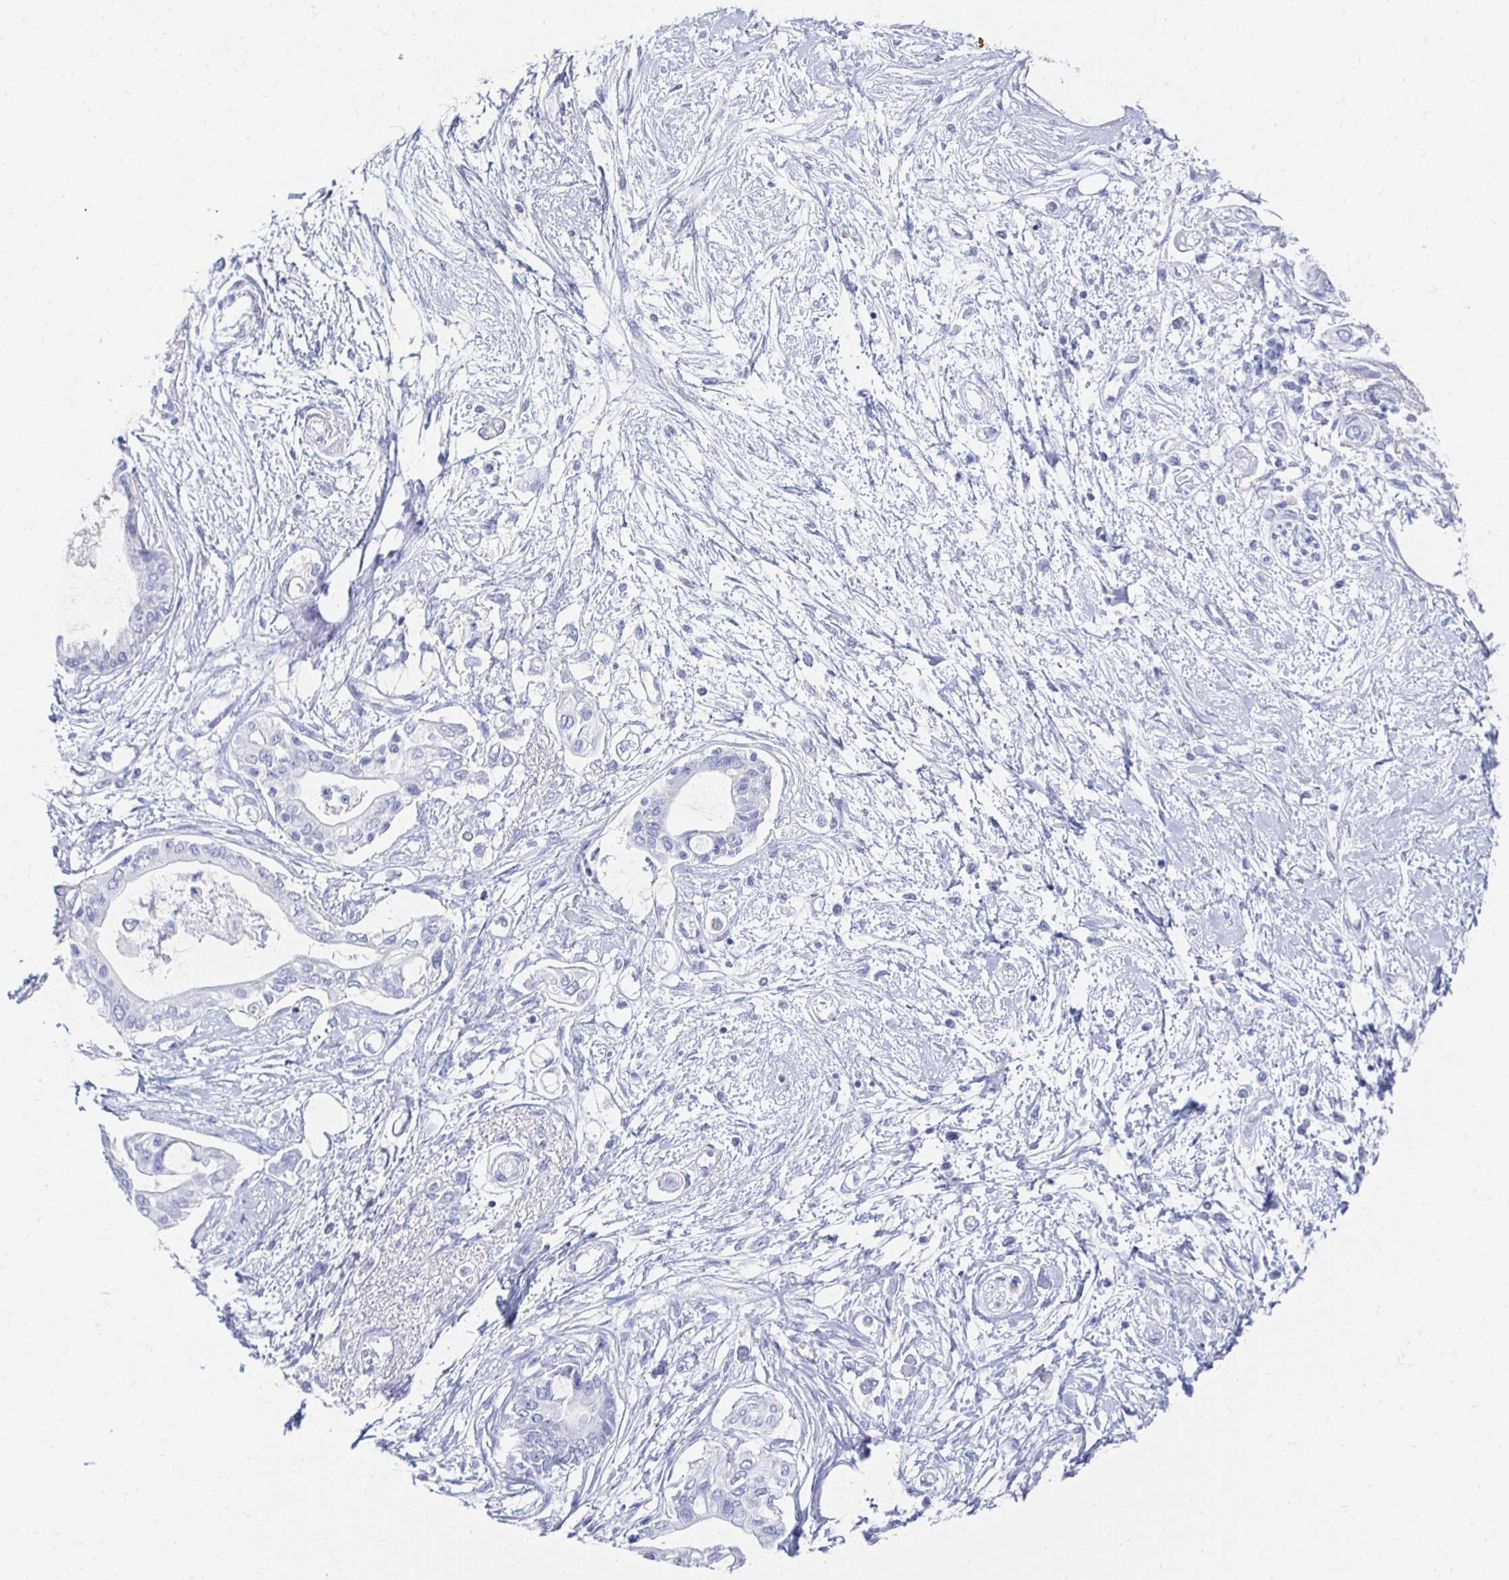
{"staining": {"intensity": "negative", "quantity": "none", "location": "none"}, "tissue": "pancreatic cancer", "cell_type": "Tumor cells", "image_type": "cancer", "snomed": [{"axis": "morphology", "description": "Adenocarcinoma, NOS"}, {"axis": "topography", "description": "Pancreas"}], "caption": "Human pancreatic adenocarcinoma stained for a protein using immunohistochemistry reveals no positivity in tumor cells.", "gene": "PRDM7", "patient": {"sex": "female", "age": 77}}